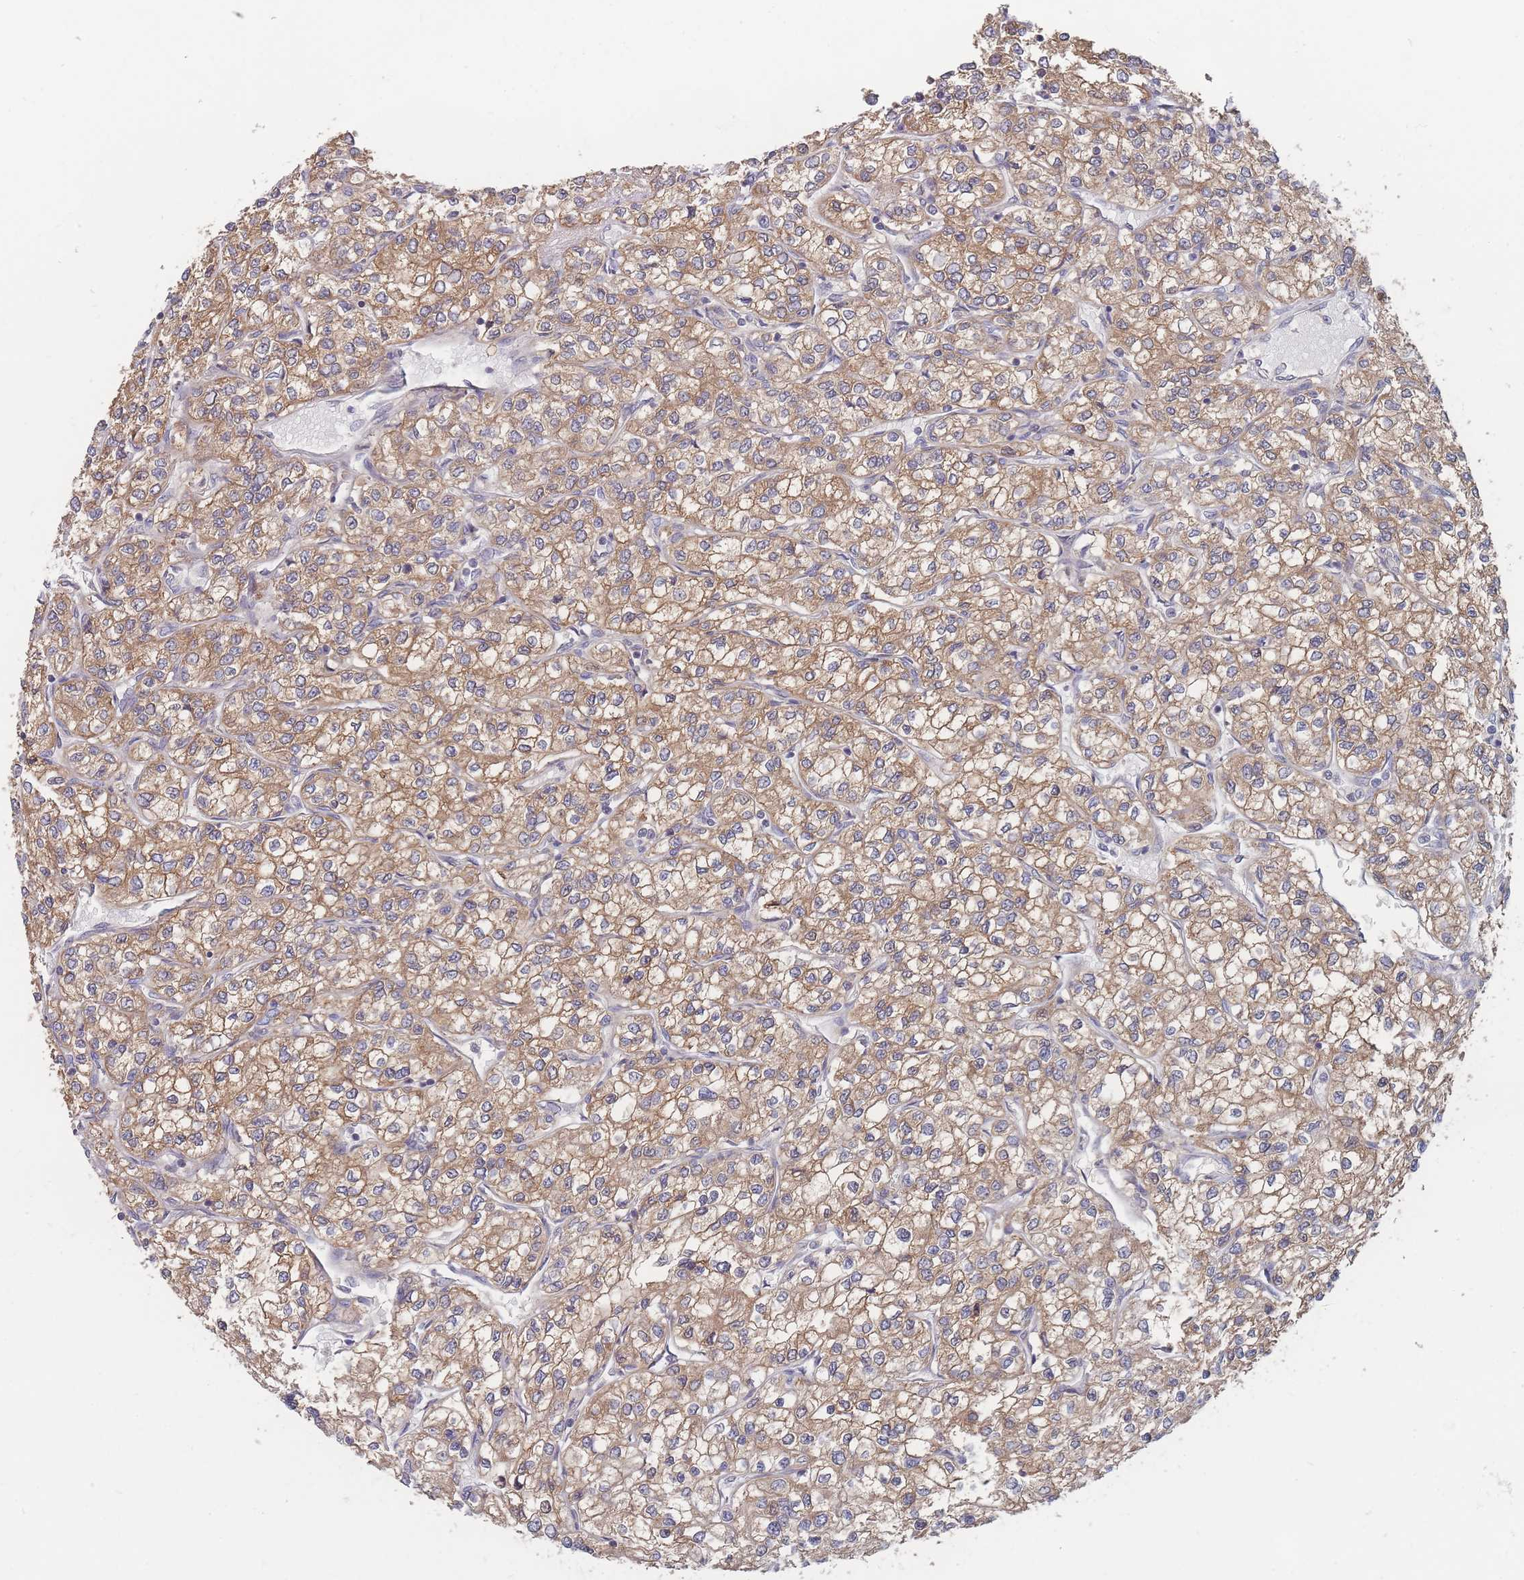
{"staining": {"intensity": "moderate", "quantity": "25%-75%", "location": "cytoplasmic/membranous"}, "tissue": "renal cancer", "cell_type": "Tumor cells", "image_type": "cancer", "snomed": [{"axis": "morphology", "description": "Adenocarcinoma, NOS"}, {"axis": "topography", "description": "Kidney"}], "caption": "Immunohistochemical staining of human renal adenocarcinoma demonstrates medium levels of moderate cytoplasmic/membranous expression in about 25%-75% of tumor cells.", "gene": "EFCC1", "patient": {"sex": "male", "age": 80}}